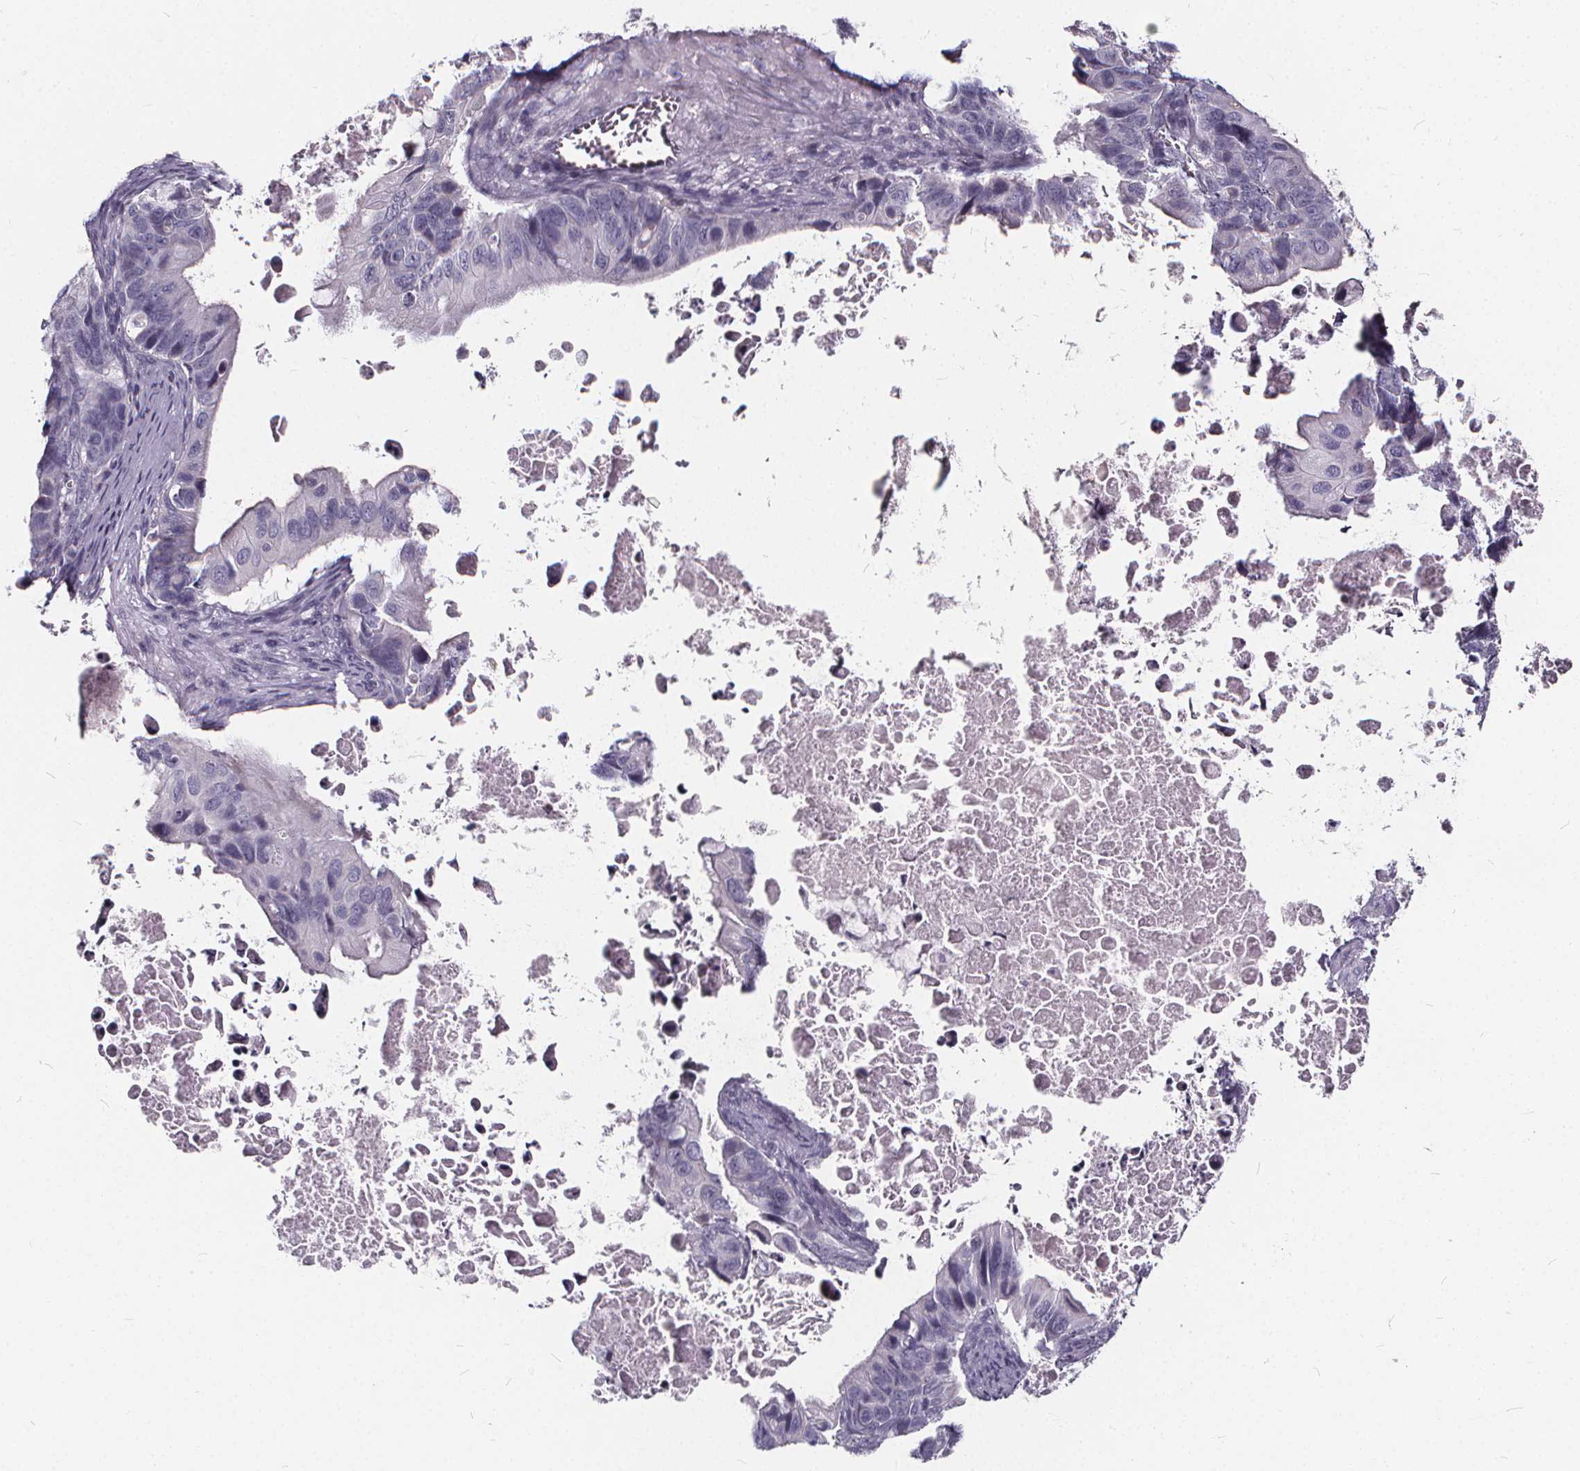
{"staining": {"intensity": "negative", "quantity": "none", "location": "none"}, "tissue": "ovarian cancer", "cell_type": "Tumor cells", "image_type": "cancer", "snomed": [{"axis": "morphology", "description": "Cystadenocarcinoma, mucinous, NOS"}, {"axis": "topography", "description": "Ovary"}], "caption": "IHC image of ovarian mucinous cystadenocarcinoma stained for a protein (brown), which displays no staining in tumor cells.", "gene": "SPEF2", "patient": {"sex": "female", "age": 64}}